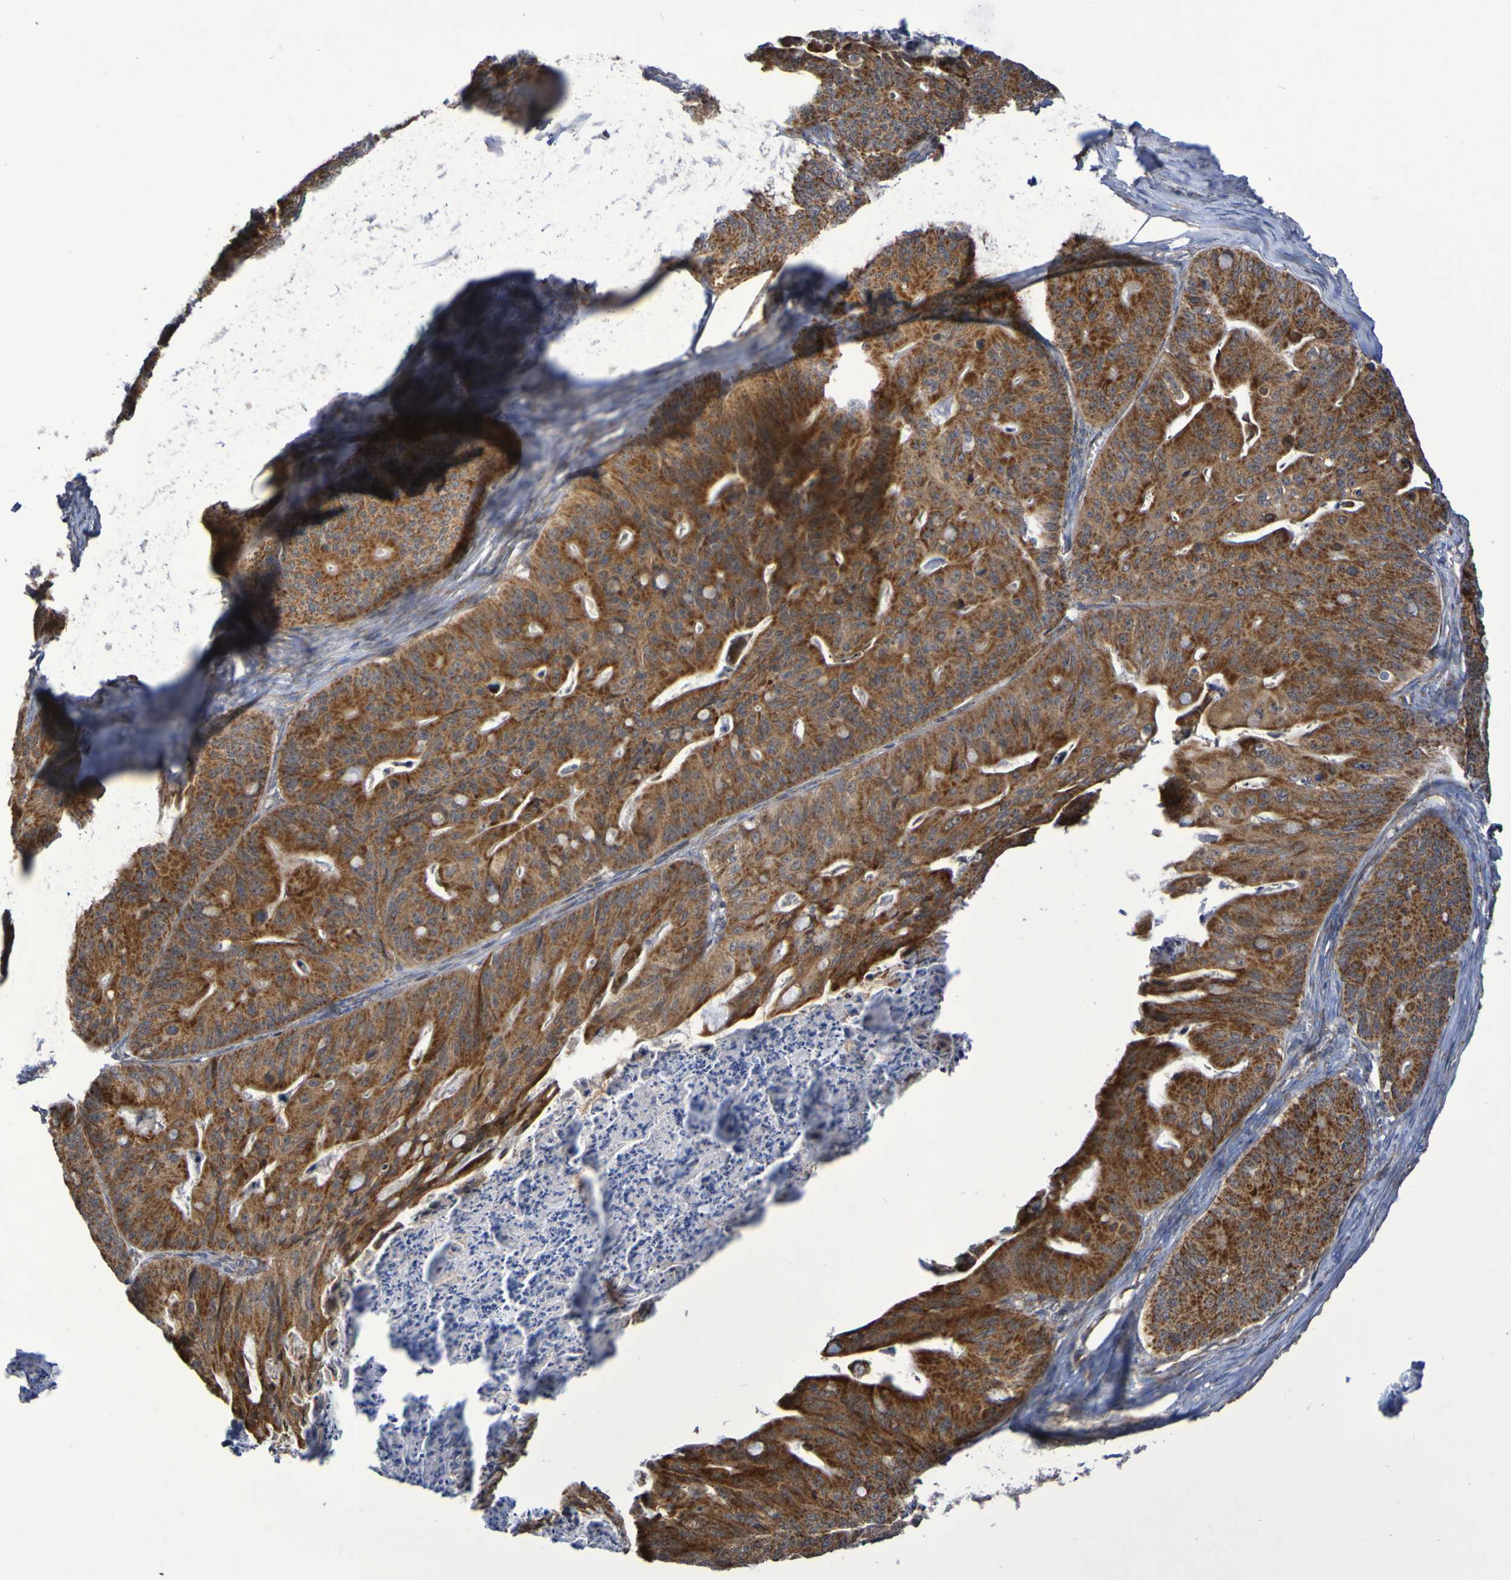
{"staining": {"intensity": "strong", "quantity": ">75%", "location": "cytoplasmic/membranous"}, "tissue": "ovarian cancer", "cell_type": "Tumor cells", "image_type": "cancer", "snomed": [{"axis": "morphology", "description": "Cystadenocarcinoma, mucinous, NOS"}, {"axis": "topography", "description": "Ovary"}], "caption": "Human ovarian cancer stained with a protein marker displays strong staining in tumor cells.", "gene": "DVL1", "patient": {"sex": "female", "age": 37}}